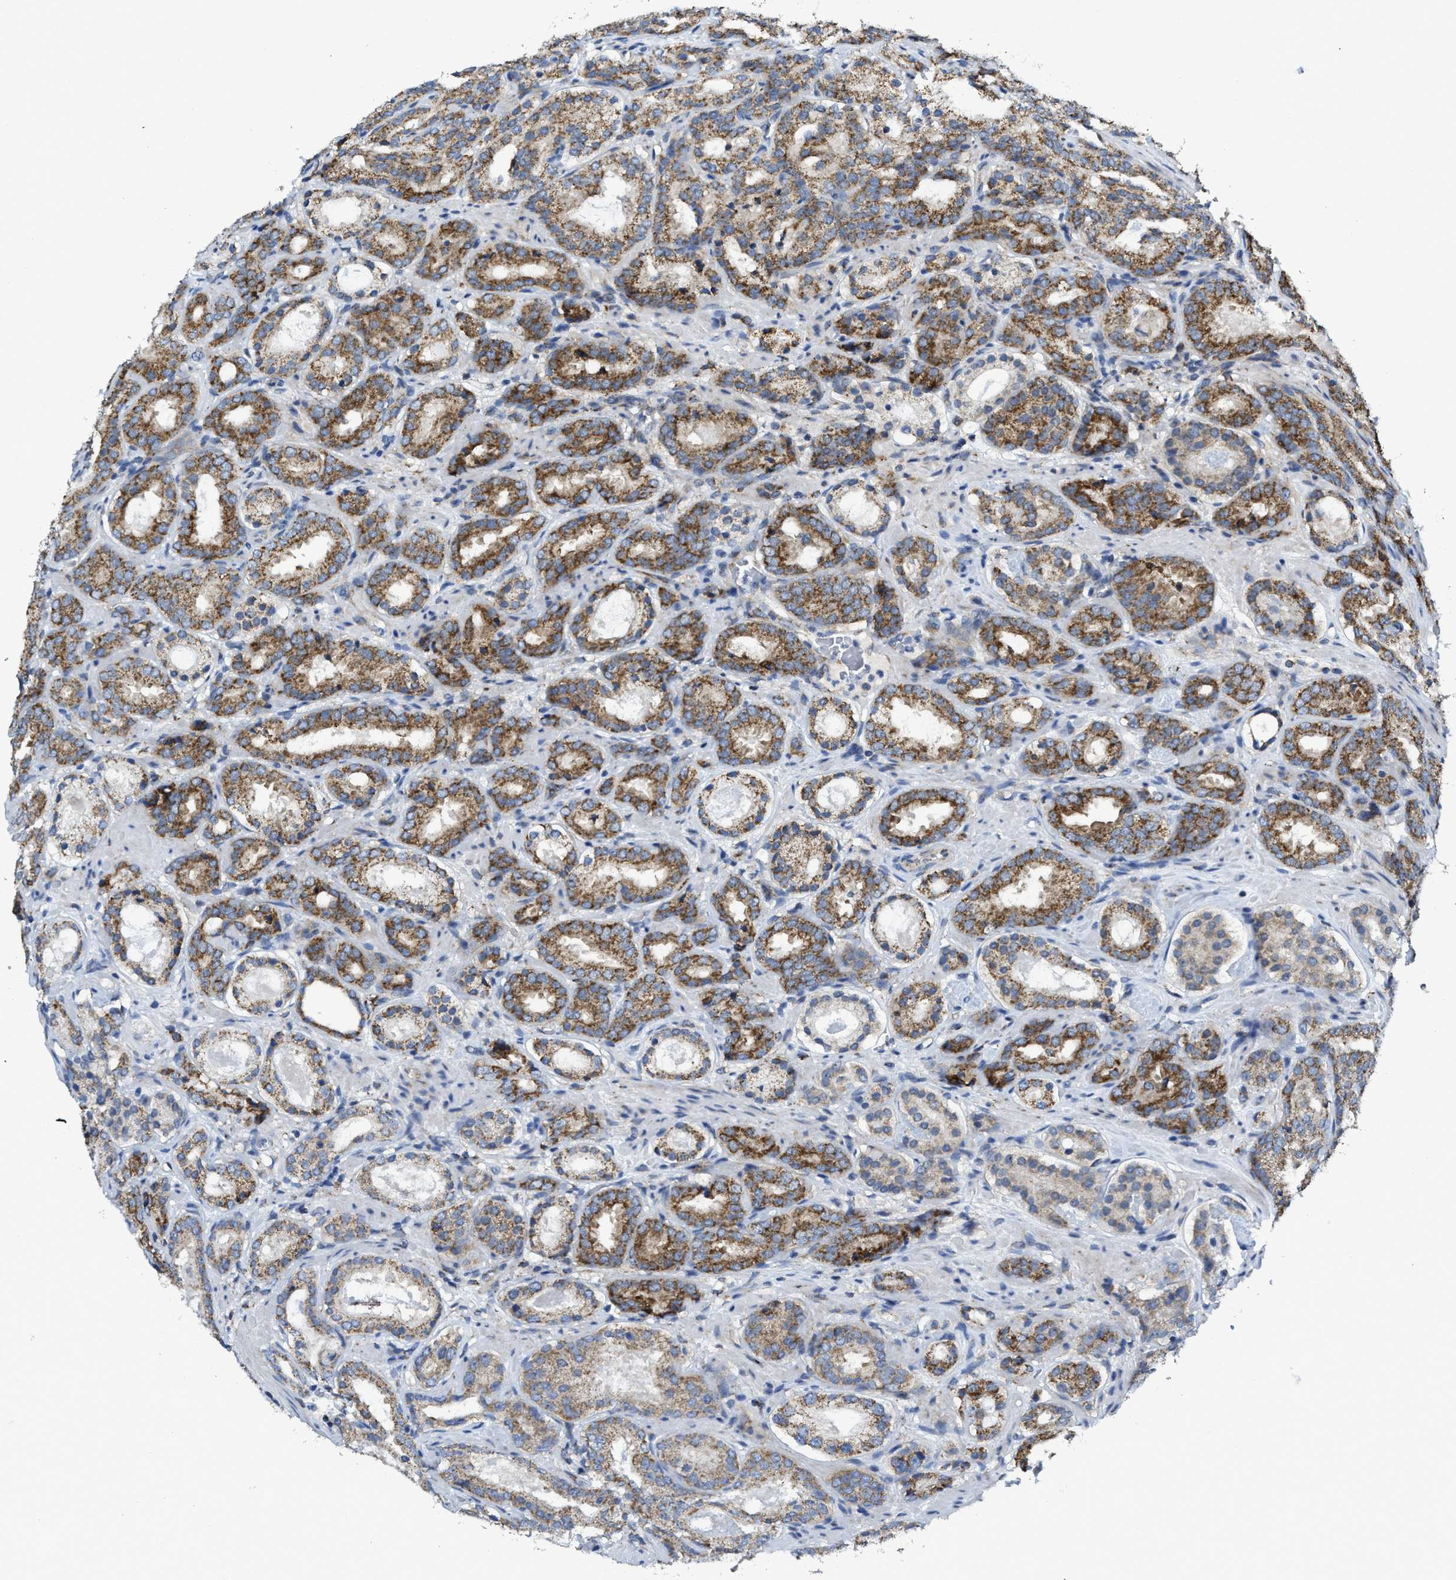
{"staining": {"intensity": "moderate", "quantity": ">75%", "location": "cytoplasmic/membranous"}, "tissue": "prostate cancer", "cell_type": "Tumor cells", "image_type": "cancer", "snomed": [{"axis": "morphology", "description": "Adenocarcinoma, Low grade"}, {"axis": "topography", "description": "Prostate"}], "caption": "There is medium levels of moderate cytoplasmic/membranous expression in tumor cells of prostate cancer, as demonstrated by immunohistochemical staining (brown color).", "gene": "GATD3", "patient": {"sex": "male", "age": 69}}